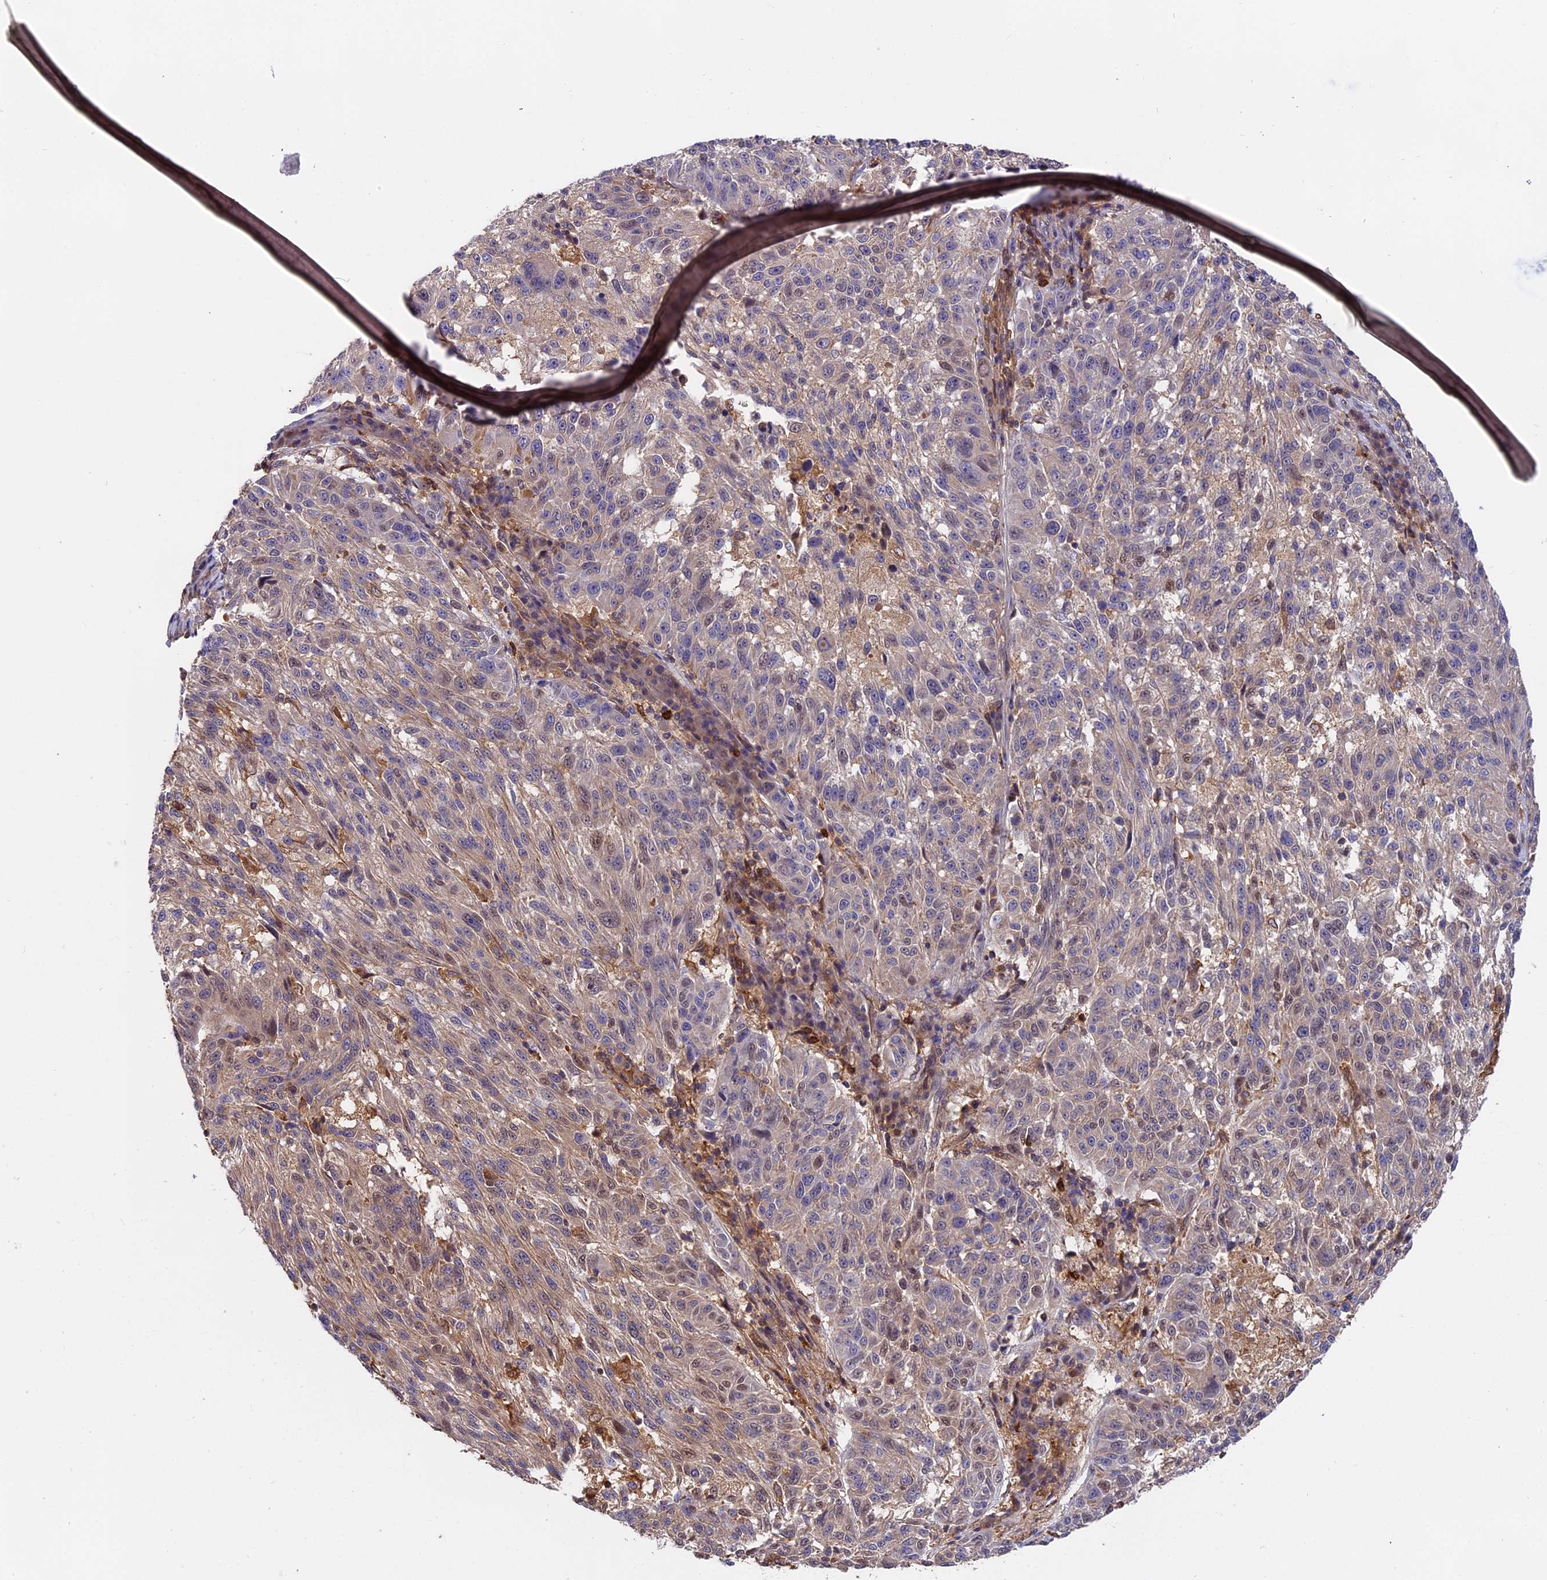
{"staining": {"intensity": "weak", "quantity": "25%-75%", "location": "cytoplasmic/membranous,nuclear"}, "tissue": "melanoma", "cell_type": "Tumor cells", "image_type": "cancer", "snomed": [{"axis": "morphology", "description": "Malignant melanoma, NOS"}, {"axis": "topography", "description": "Skin"}], "caption": "Tumor cells demonstrate weak cytoplasmic/membranous and nuclear expression in about 25%-75% of cells in malignant melanoma.", "gene": "FAM118B", "patient": {"sex": "male", "age": 53}}